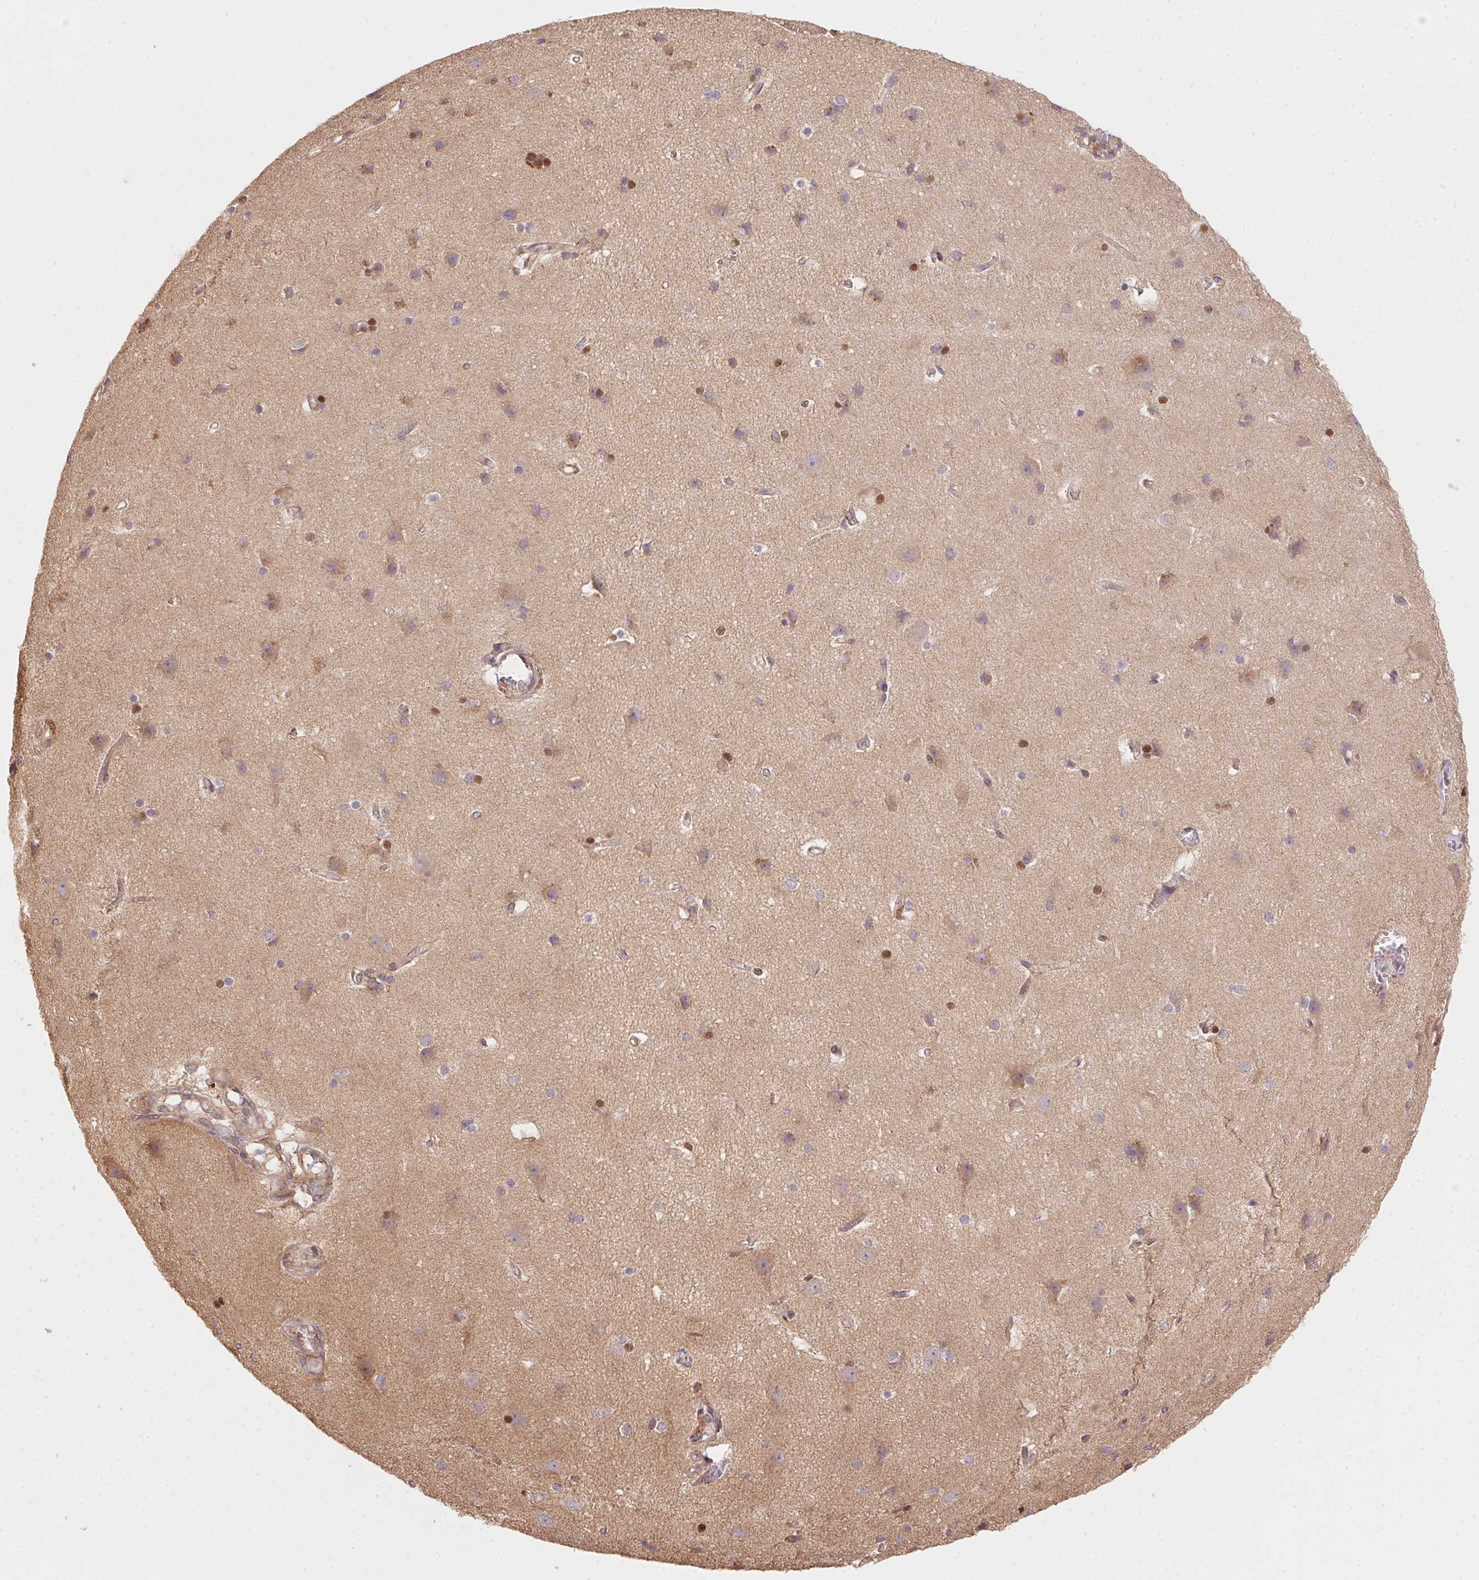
{"staining": {"intensity": "negative", "quantity": "none", "location": "none"}, "tissue": "cerebral cortex", "cell_type": "Endothelial cells", "image_type": "normal", "snomed": [{"axis": "morphology", "description": "Normal tissue, NOS"}, {"axis": "topography", "description": "Cerebral cortex"}], "caption": "The micrograph demonstrates no significant expression in endothelial cells of cerebral cortex. Nuclei are stained in blue.", "gene": "MEX3D", "patient": {"sex": "male", "age": 37}}